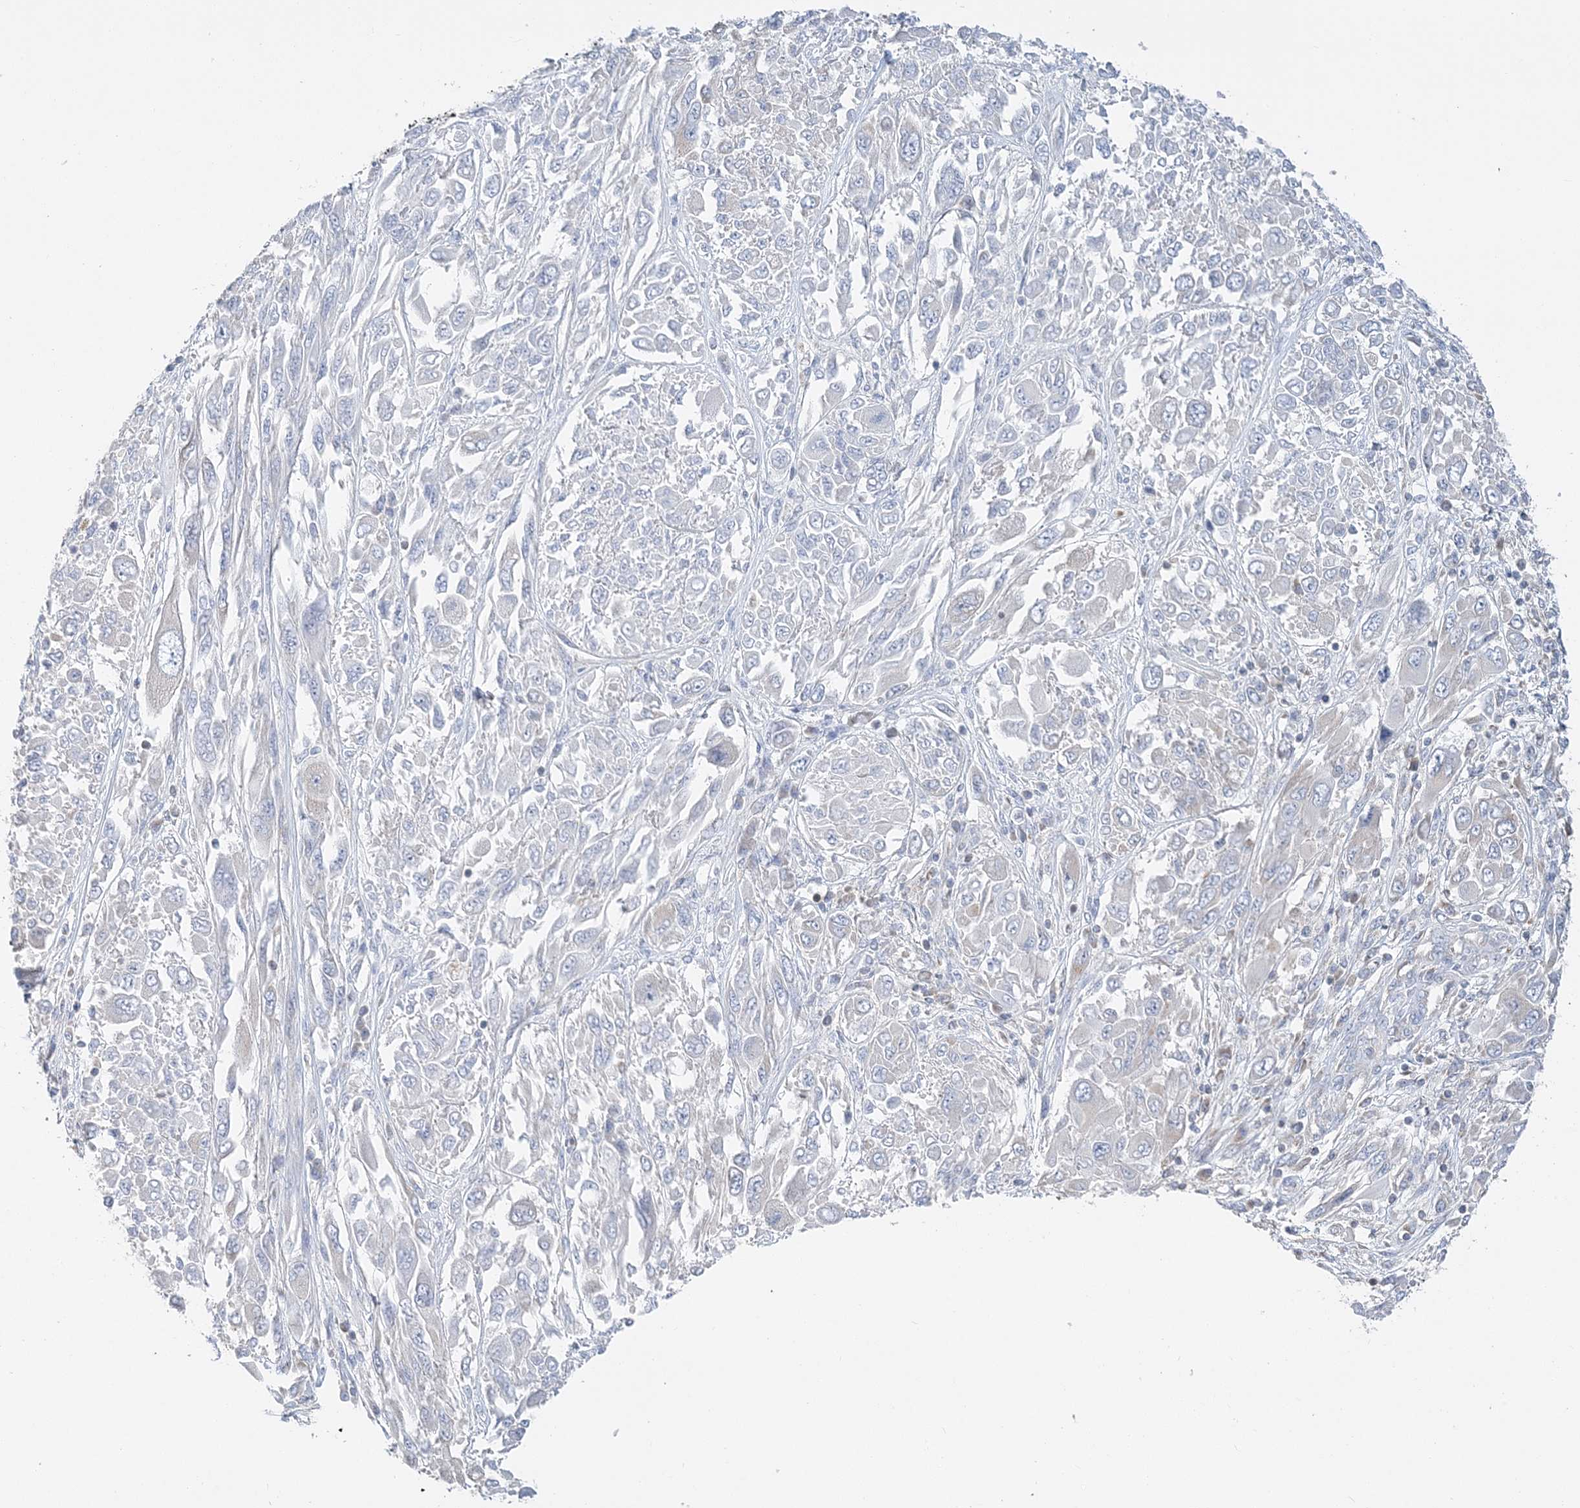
{"staining": {"intensity": "negative", "quantity": "none", "location": "none"}, "tissue": "melanoma", "cell_type": "Tumor cells", "image_type": "cancer", "snomed": [{"axis": "morphology", "description": "Malignant melanoma, NOS"}, {"axis": "topography", "description": "Skin"}], "caption": "The immunohistochemistry image has no significant positivity in tumor cells of melanoma tissue.", "gene": "FAM114A2", "patient": {"sex": "female", "age": 91}}